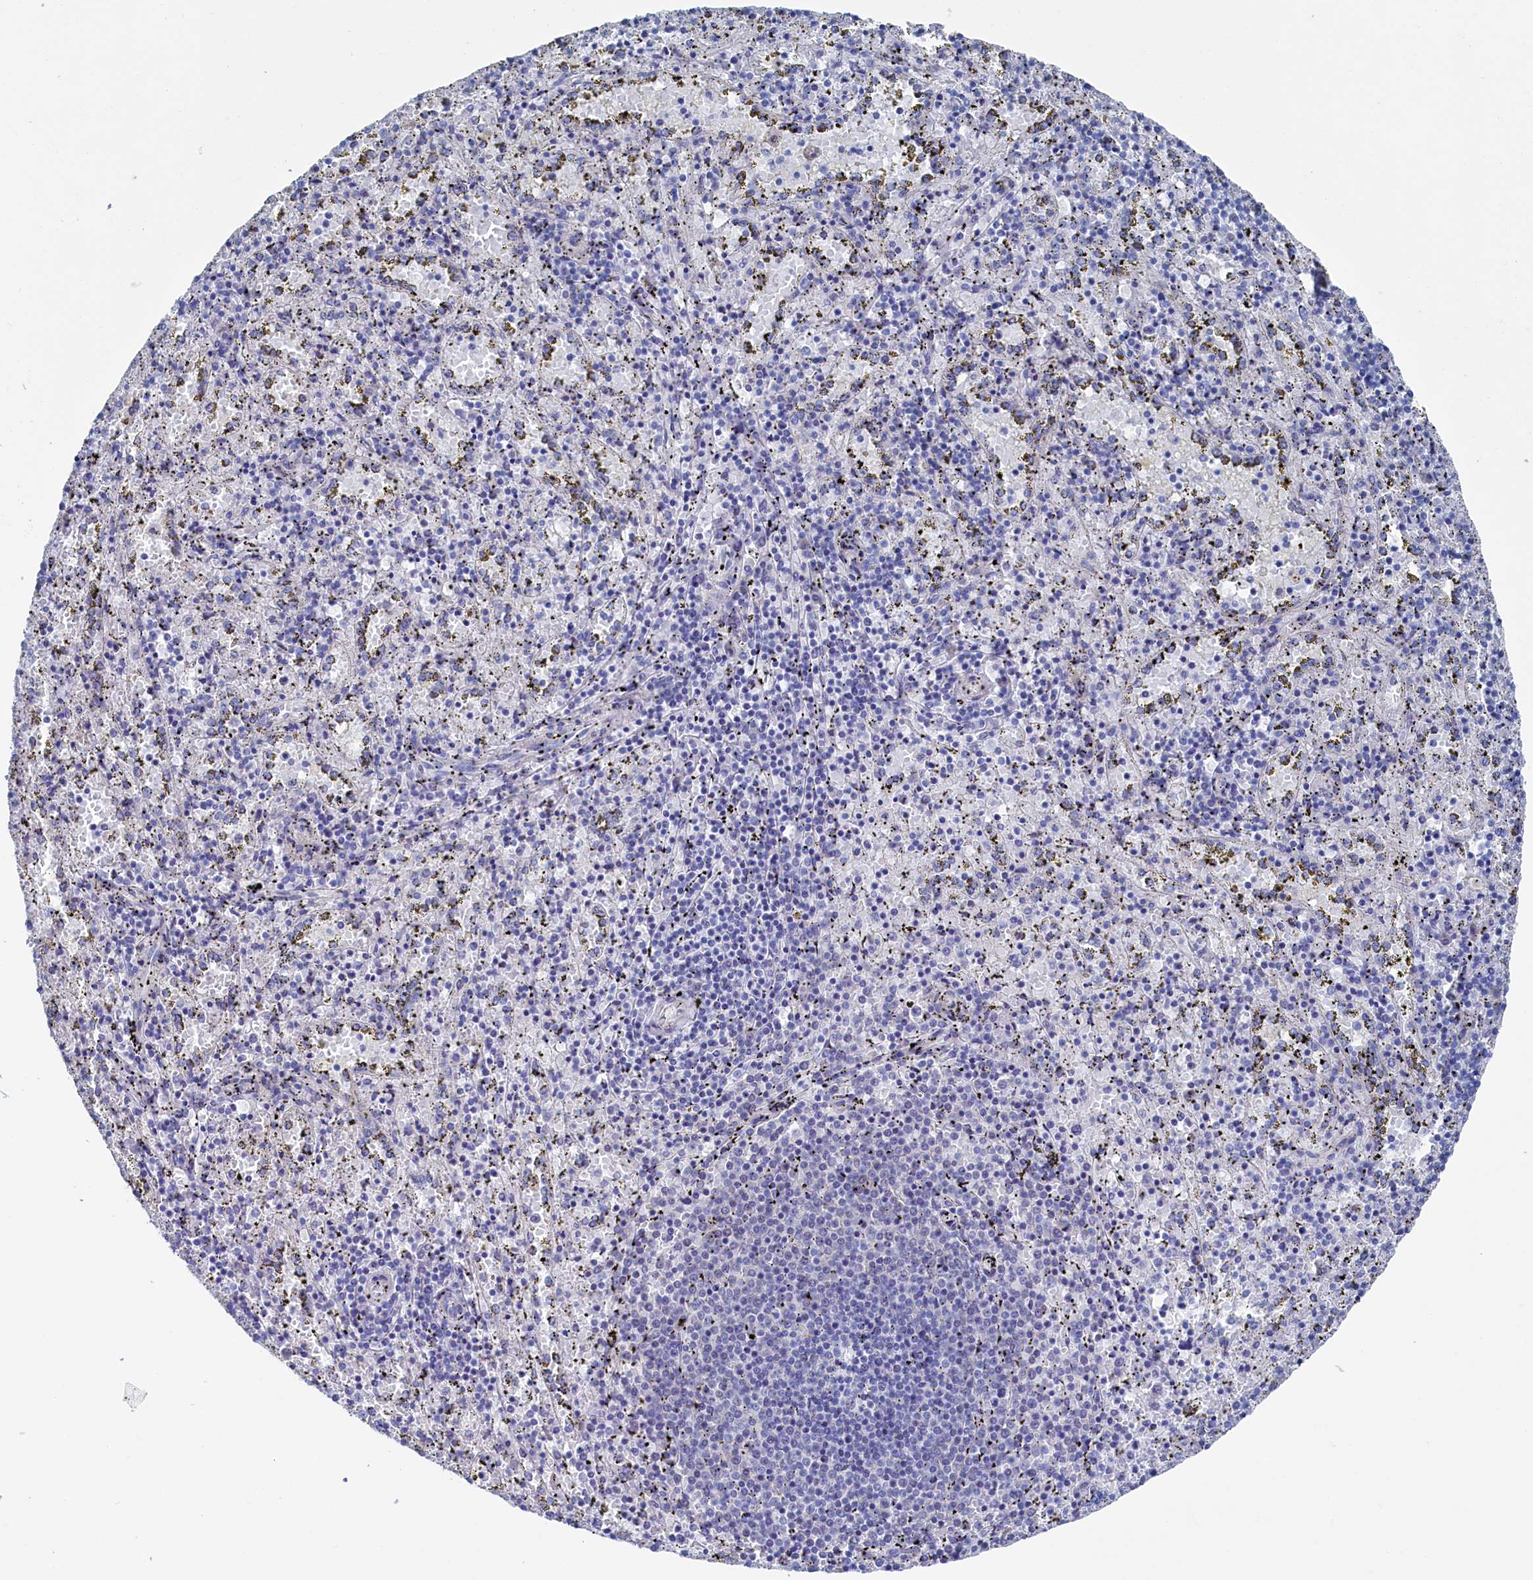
{"staining": {"intensity": "negative", "quantity": "none", "location": "none"}, "tissue": "spleen", "cell_type": "Cells in red pulp", "image_type": "normal", "snomed": [{"axis": "morphology", "description": "Normal tissue, NOS"}, {"axis": "topography", "description": "Spleen"}], "caption": "This is a photomicrograph of IHC staining of normal spleen, which shows no positivity in cells in red pulp. The staining is performed using DAB brown chromogen with nuclei counter-stained in using hematoxylin.", "gene": "TMOD2", "patient": {"sex": "male", "age": 11}}